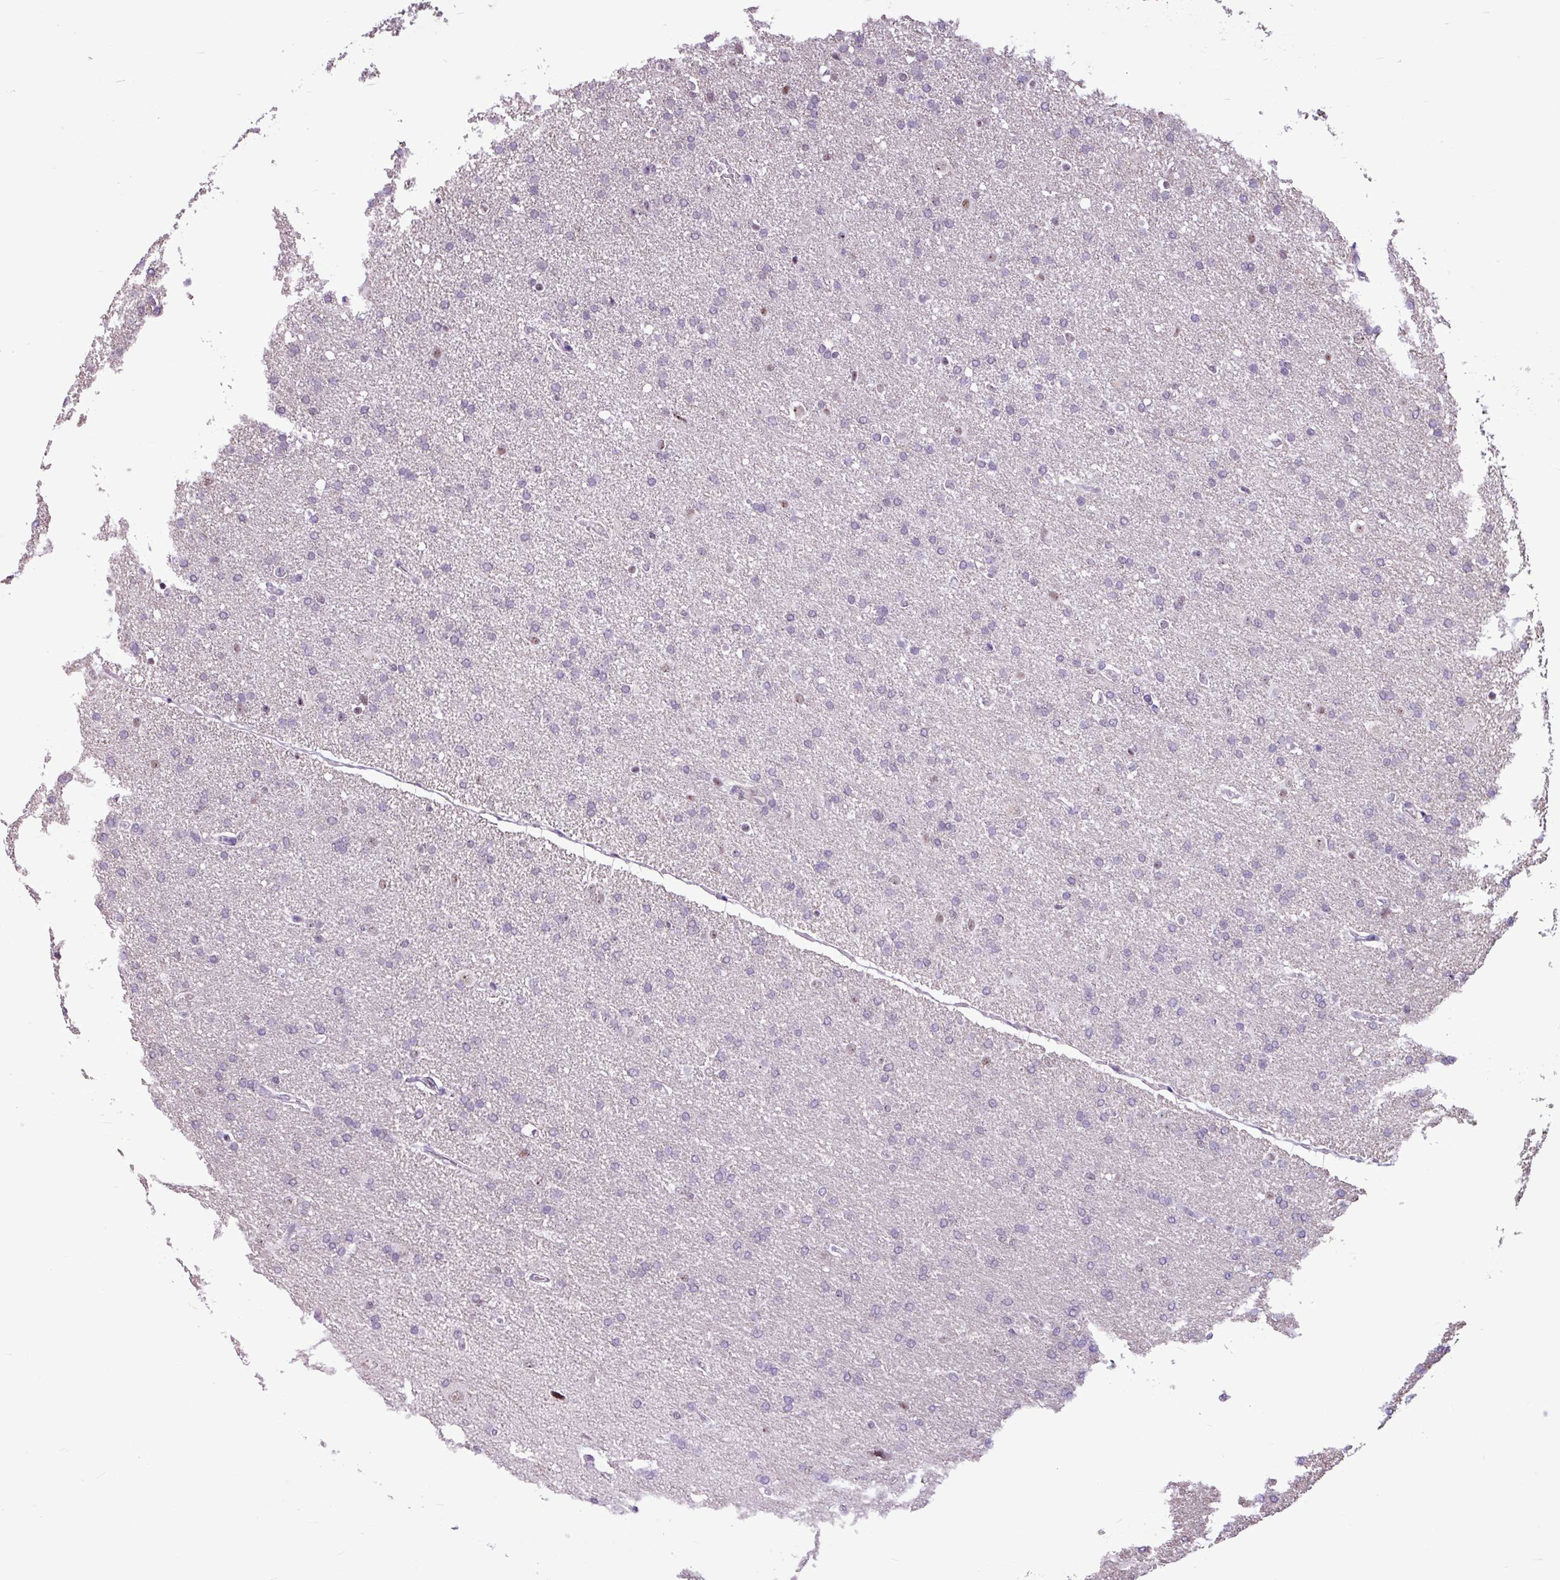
{"staining": {"intensity": "weak", "quantity": "<25%", "location": "nuclear"}, "tissue": "glioma", "cell_type": "Tumor cells", "image_type": "cancer", "snomed": [{"axis": "morphology", "description": "Glioma, malignant, High grade"}, {"axis": "topography", "description": "Brain"}], "caption": "Image shows no significant protein expression in tumor cells of glioma. The staining was performed using DAB to visualize the protein expression in brown, while the nuclei were stained in blue with hematoxylin (Magnification: 20x).", "gene": "UTP18", "patient": {"sex": "male", "age": 72}}